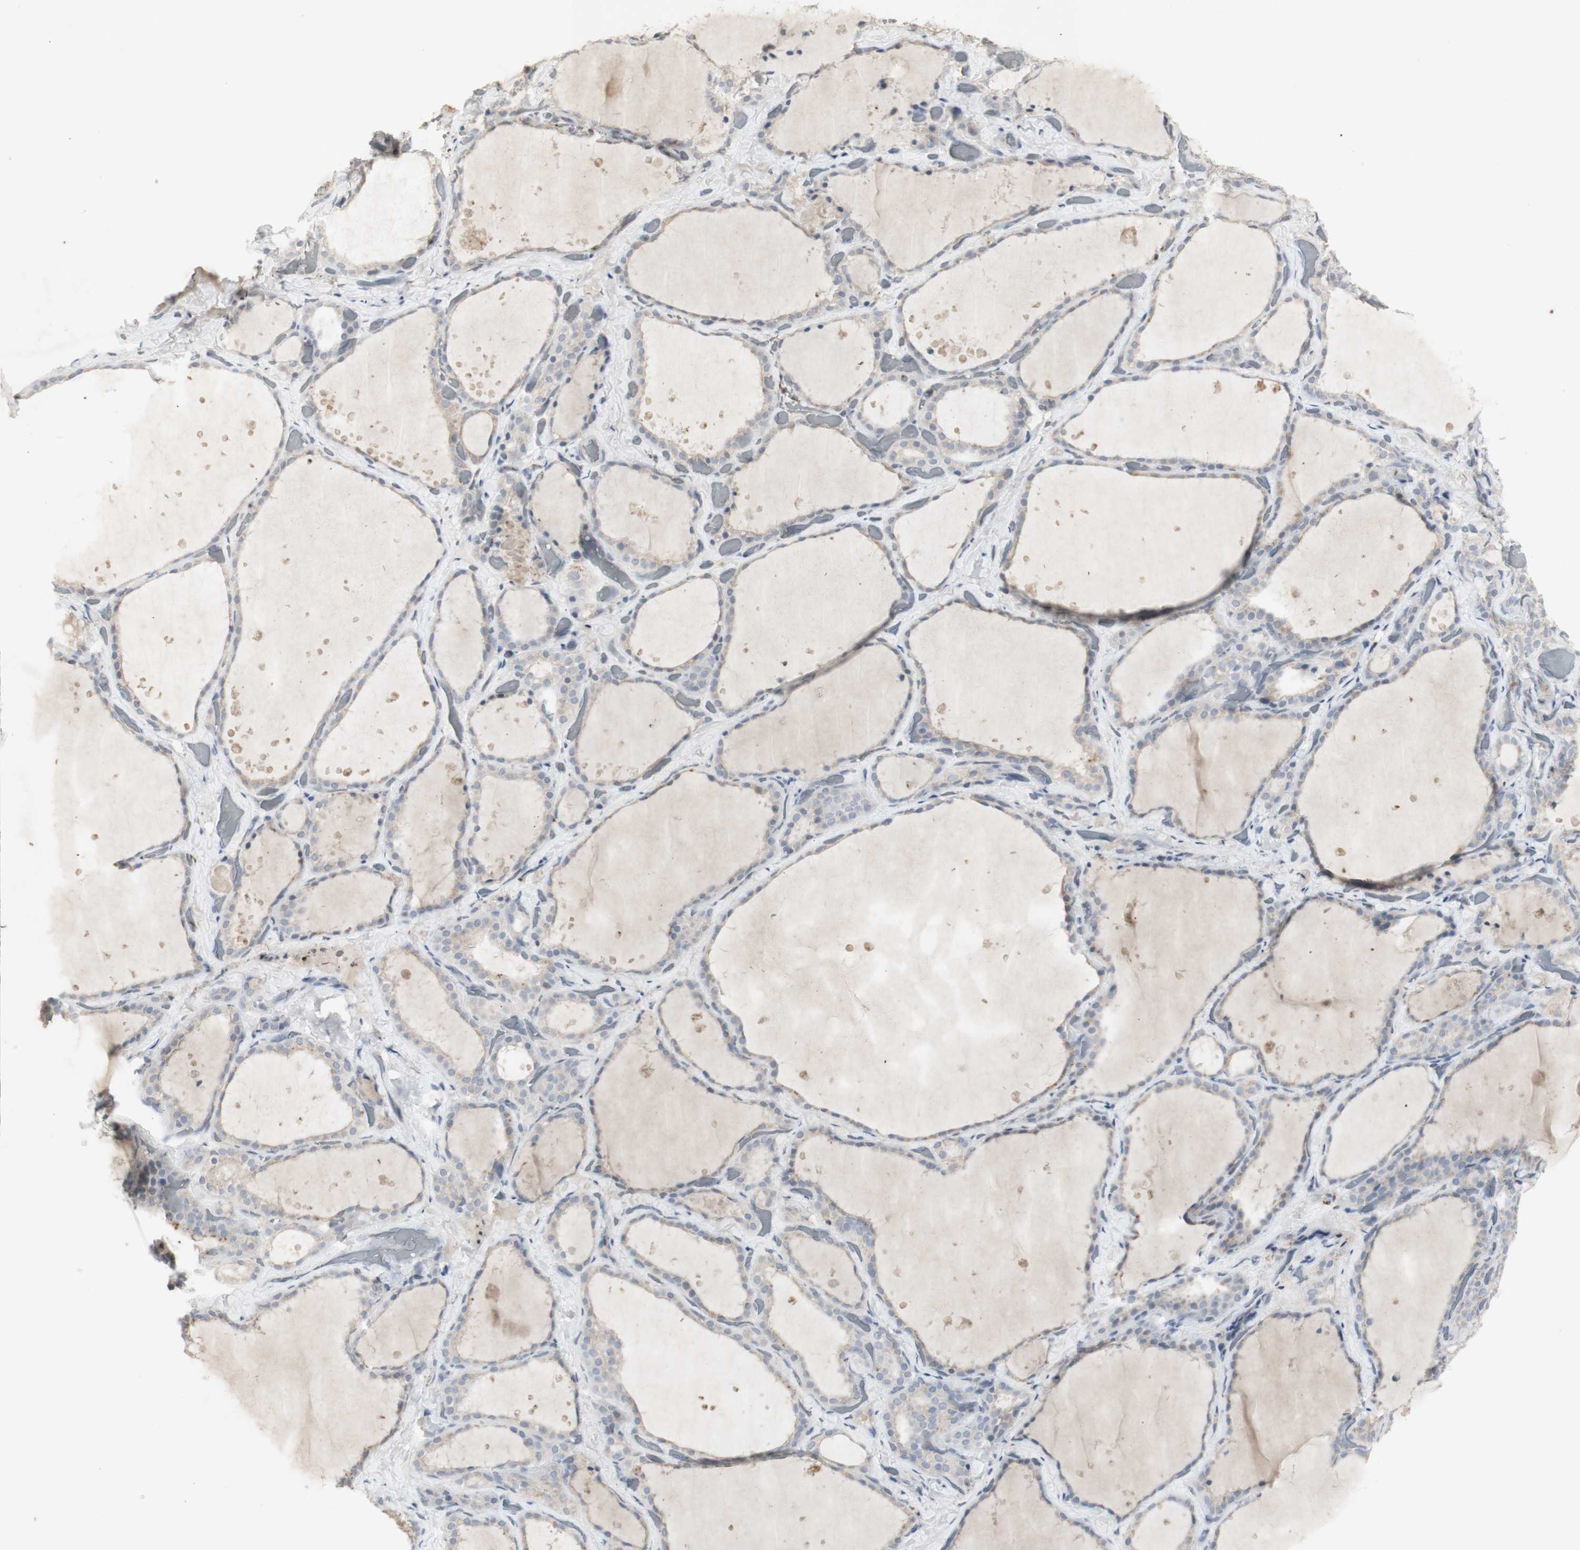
{"staining": {"intensity": "weak", "quantity": ">75%", "location": "cytoplasmic/membranous"}, "tissue": "thyroid gland", "cell_type": "Glandular cells", "image_type": "normal", "snomed": [{"axis": "morphology", "description": "Normal tissue, NOS"}, {"axis": "topography", "description": "Thyroid gland"}], "caption": "Weak cytoplasmic/membranous staining is present in approximately >75% of glandular cells in benign thyroid gland.", "gene": "INS", "patient": {"sex": "female", "age": 44}}